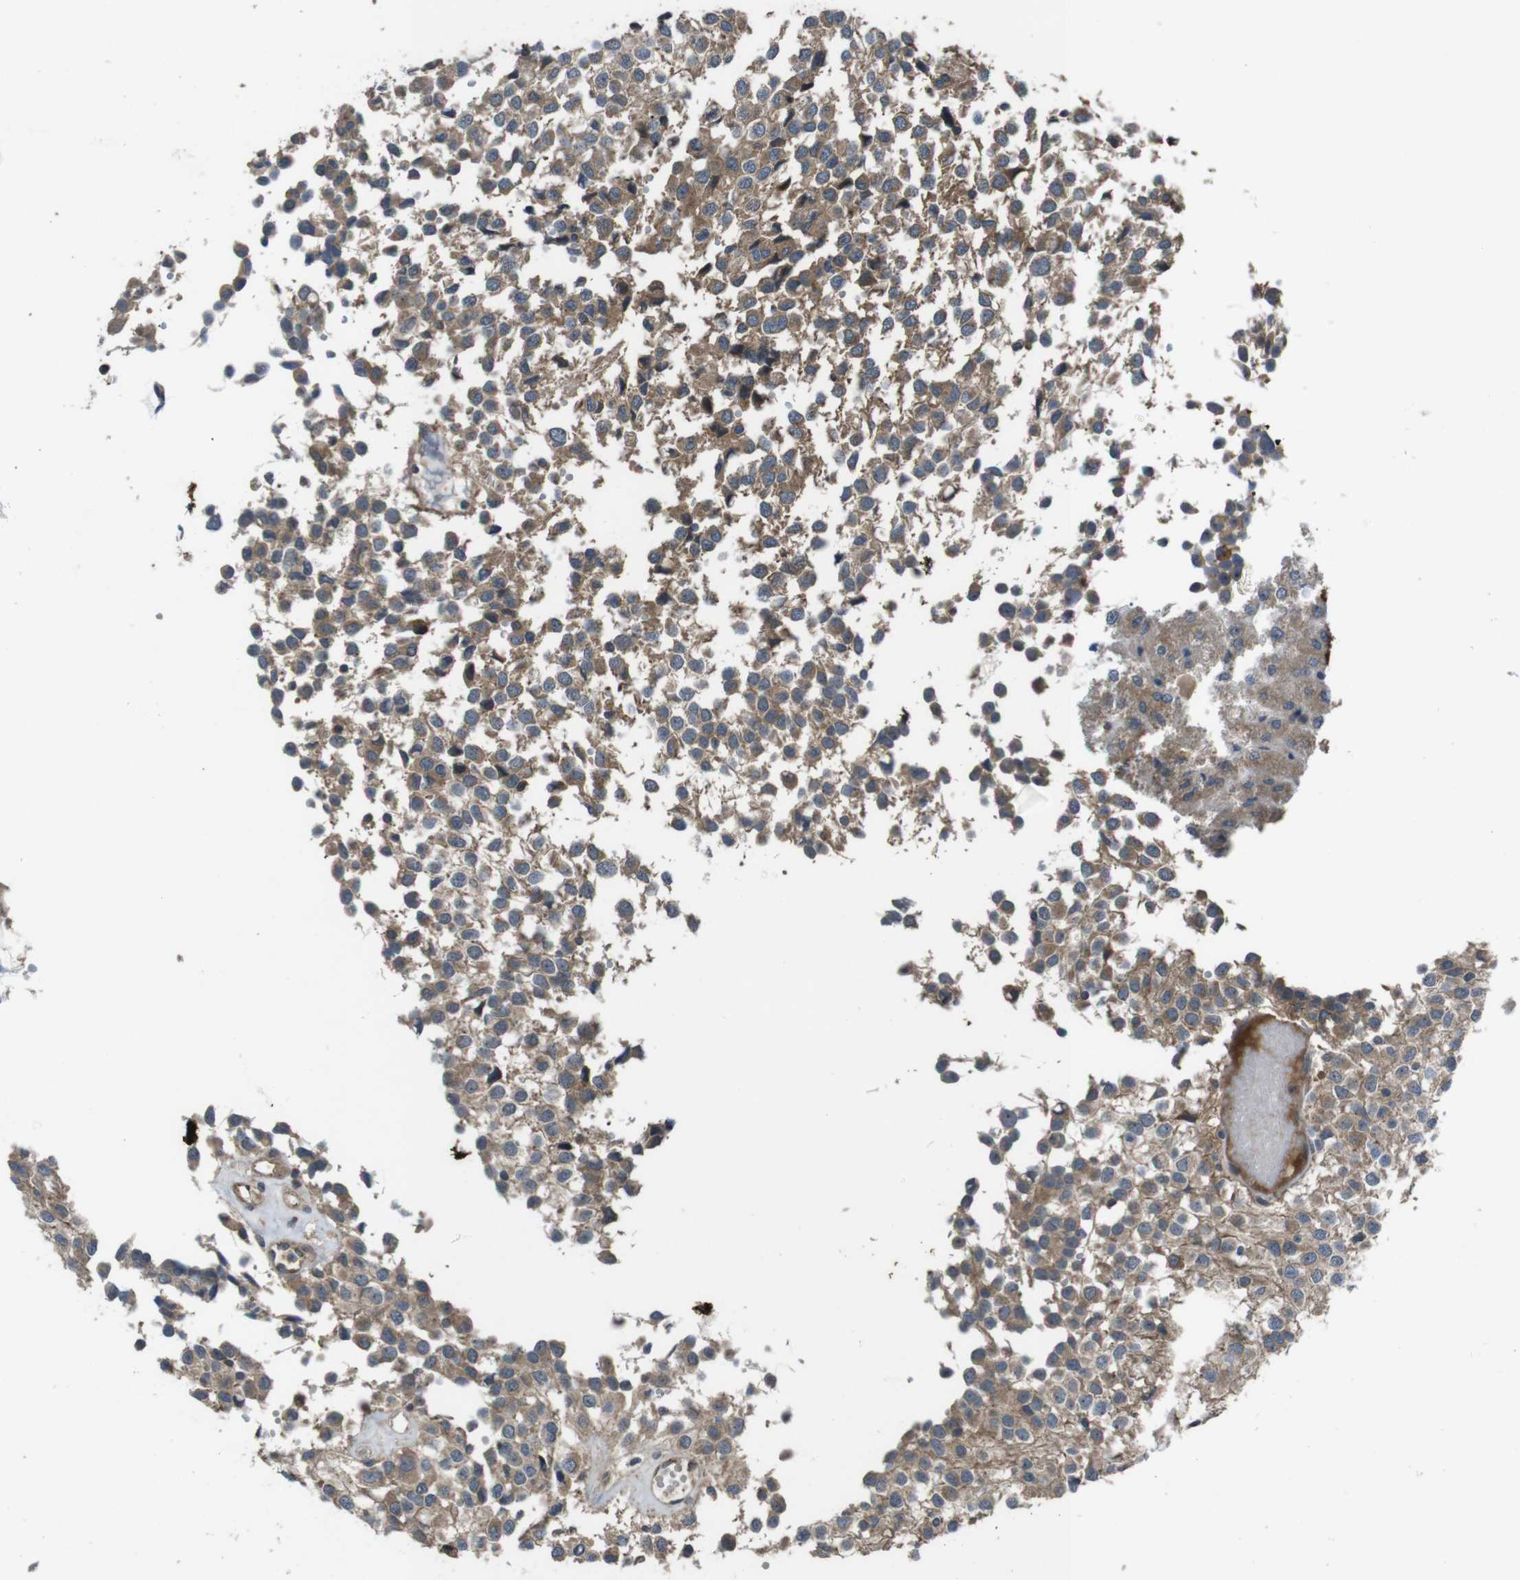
{"staining": {"intensity": "moderate", "quantity": "<25%", "location": "cytoplasmic/membranous"}, "tissue": "glioma", "cell_type": "Tumor cells", "image_type": "cancer", "snomed": [{"axis": "morphology", "description": "Glioma, malignant, High grade"}, {"axis": "topography", "description": "Brain"}], "caption": "Protein staining demonstrates moderate cytoplasmic/membranous positivity in approximately <25% of tumor cells in glioma.", "gene": "SLC22A23", "patient": {"sex": "male", "age": 32}}